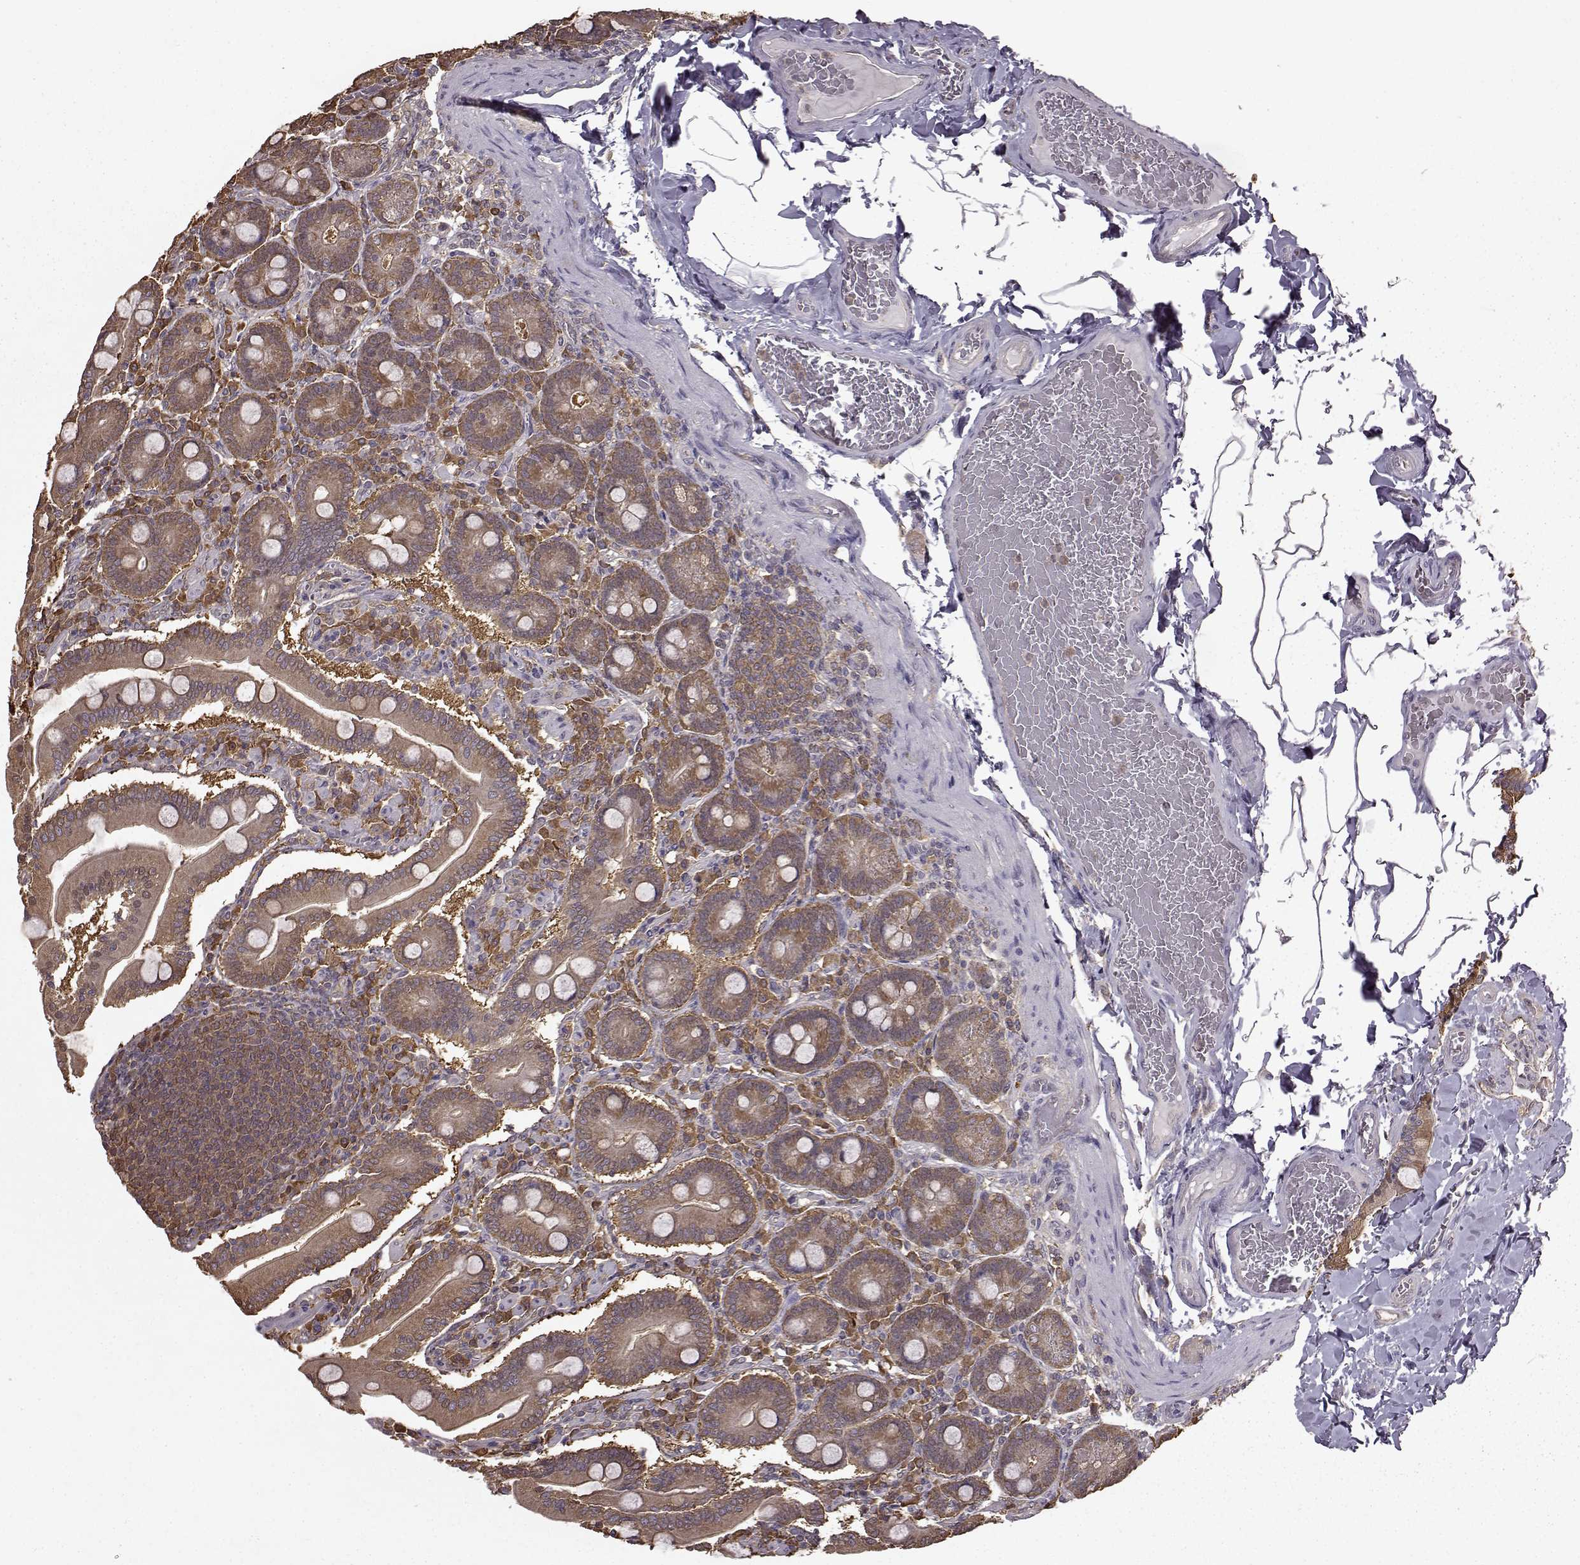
{"staining": {"intensity": "moderate", "quantity": "25%-75%", "location": "cytoplasmic/membranous"}, "tissue": "small intestine", "cell_type": "Glandular cells", "image_type": "normal", "snomed": [{"axis": "morphology", "description": "Normal tissue, NOS"}, {"axis": "topography", "description": "Small intestine"}], "caption": "A high-resolution micrograph shows immunohistochemistry staining of benign small intestine, which reveals moderate cytoplasmic/membranous staining in approximately 25%-75% of glandular cells. The protein of interest is stained brown, and the nuclei are stained in blue (DAB IHC with brightfield microscopy, high magnification).", "gene": "NME1", "patient": {"sex": "male", "age": 37}}